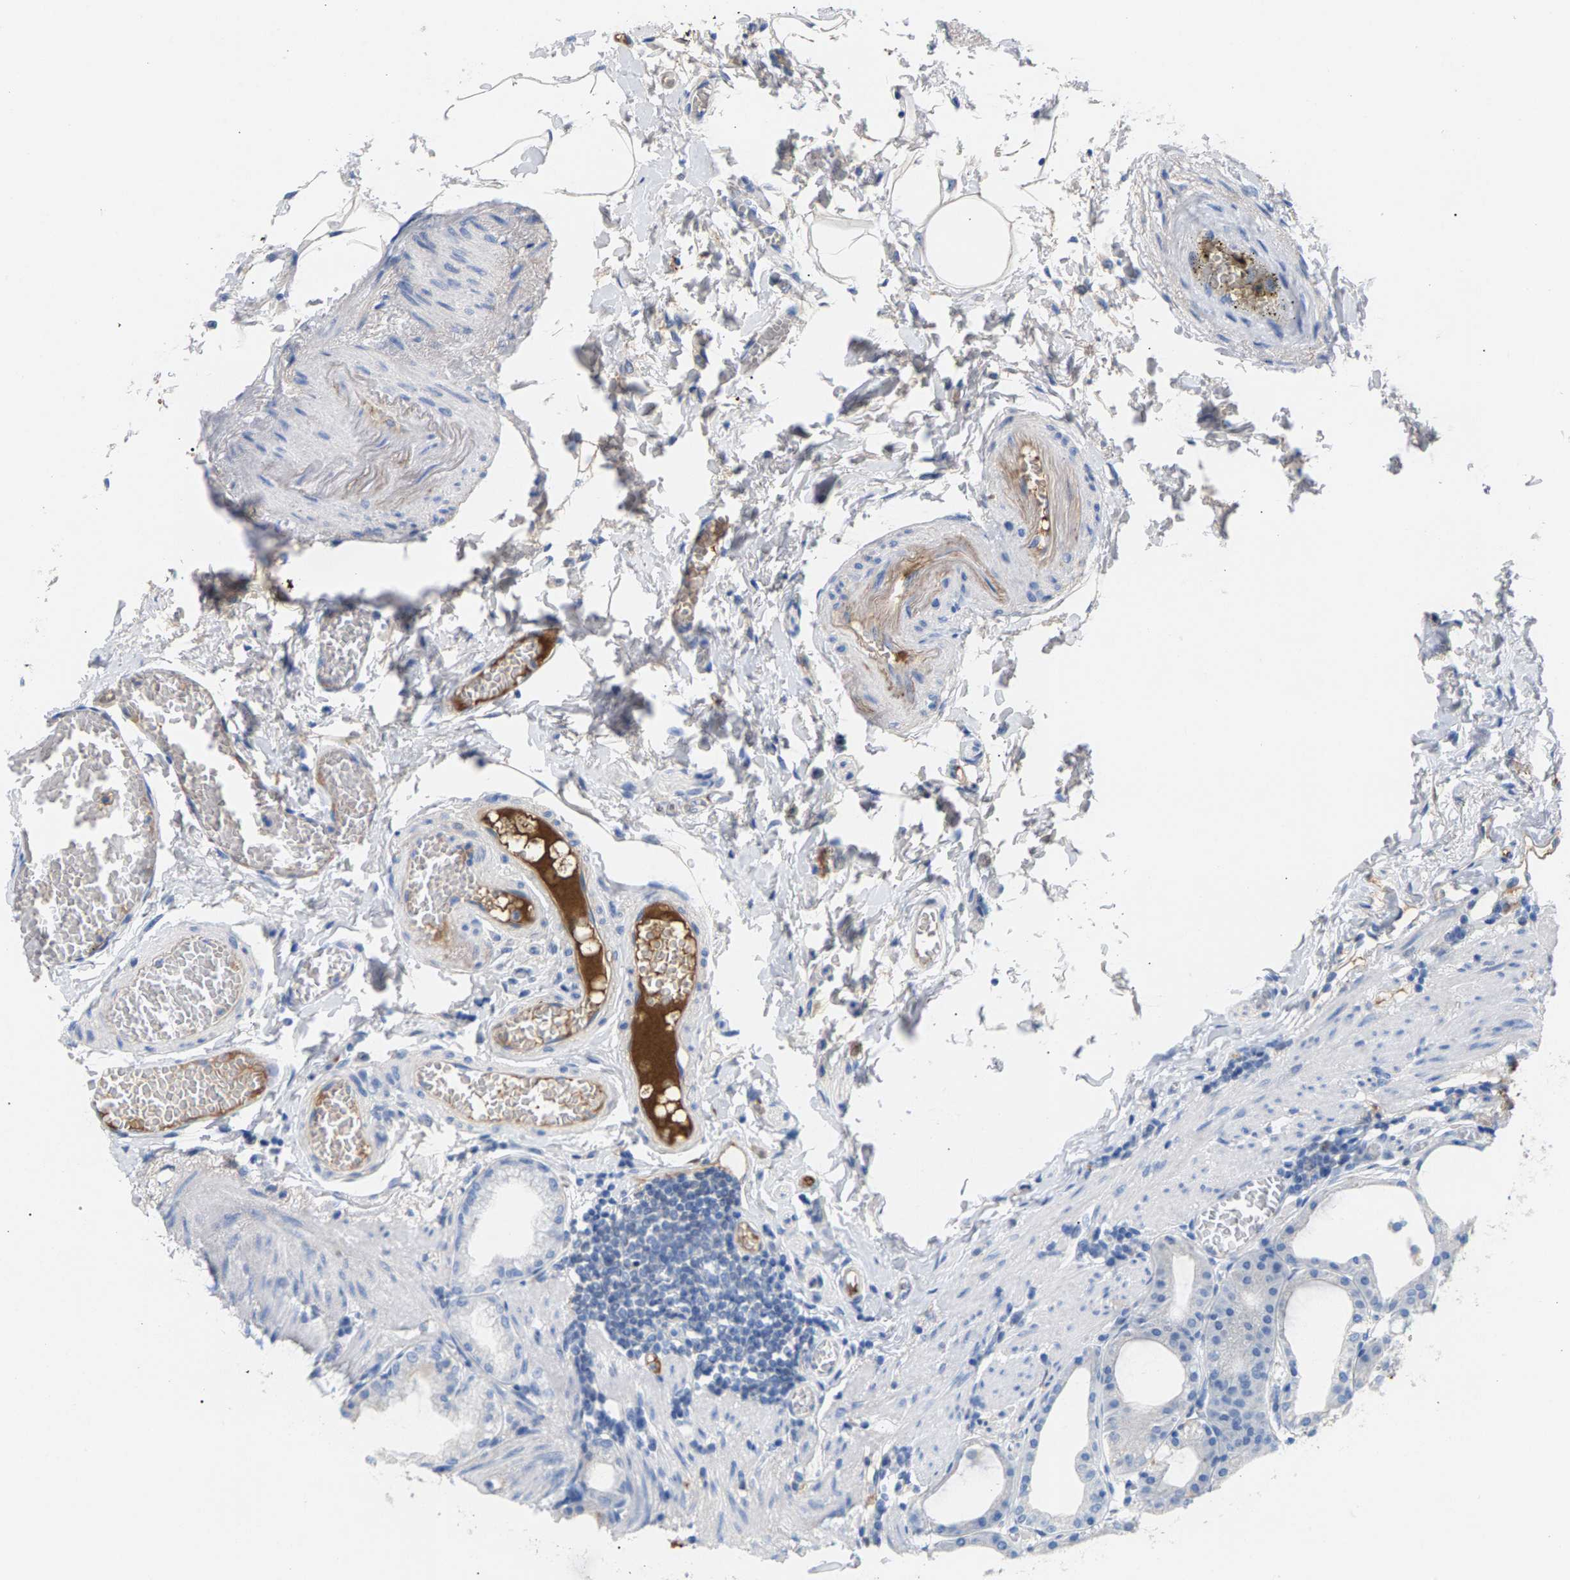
{"staining": {"intensity": "negative", "quantity": "none", "location": "none"}, "tissue": "stomach", "cell_type": "Glandular cells", "image_type": "normal", "snomed": [{"axis": "morphology", "description": "Normal tissue, NOS"}, {"axis": "topography", "description": "Stomach, lower"}], "caption": "DAB (3,3'-diaminobenzidine) immunohistochemical staining of benign human stomach exhibits no significant expression in glandular cells.", "gene": "APOH", "patient": {"sex": "male", "age": 71}}